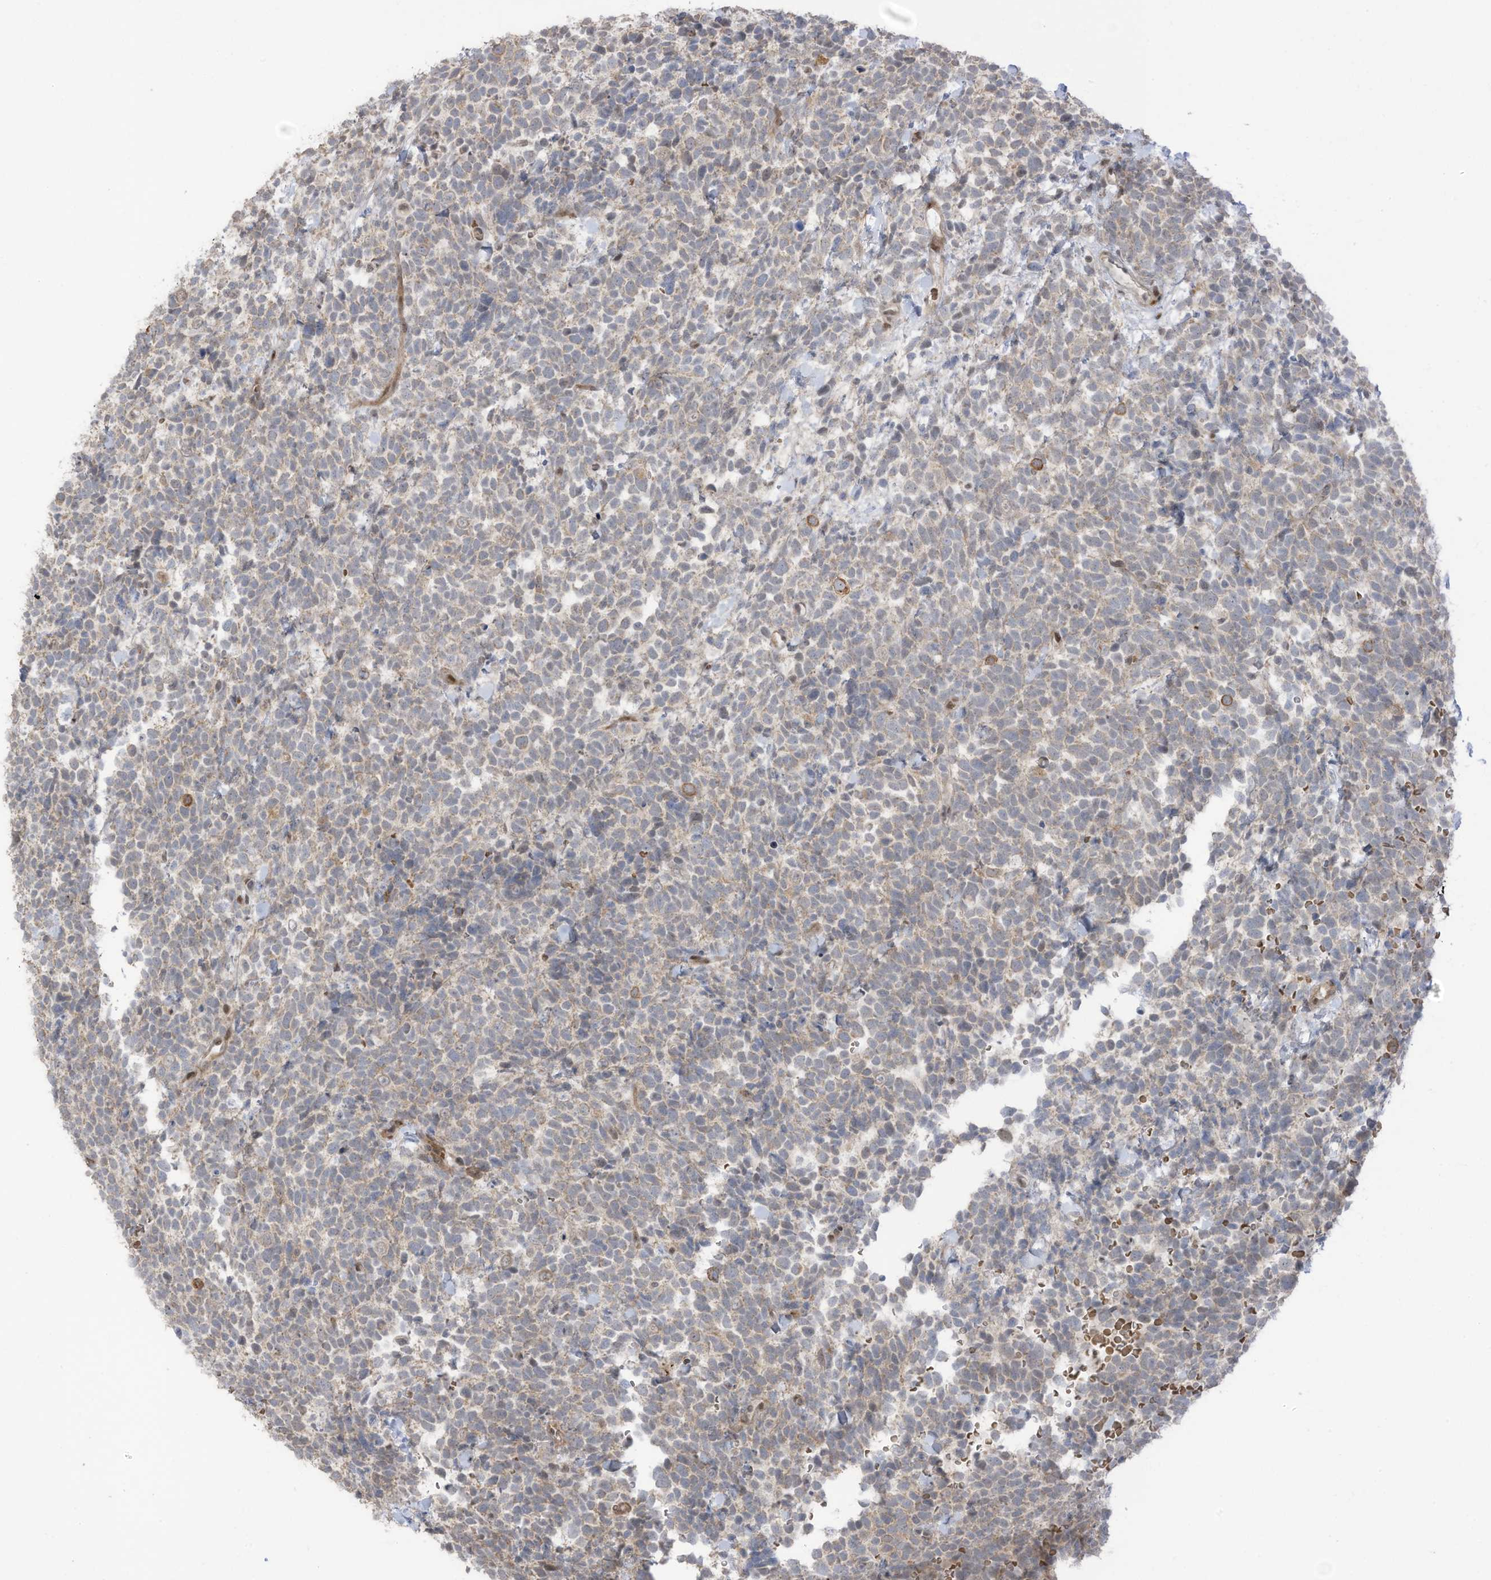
{"staining": {"intensity": "negative", "quantity": "none", "location": "none"}, "tissue": "urothelial cancer", "cell_type": "Tumor cells", "image_type": "cancer", "snomed": [{"axis": "morphology", "description": "Urothelial carcinoma, High grade"}, {"axis": "topography", "description": "Urinary bladder"}], "caption": "Tumor cells show no significant positivity in urothelial cancer. Brightfield microscopy of IHC stained with DAB (brown) and hematoxylin (blue), captured at high magnification.", "gene": "ZCWPW2", "patient": {"sex": "female", "age": 82}}